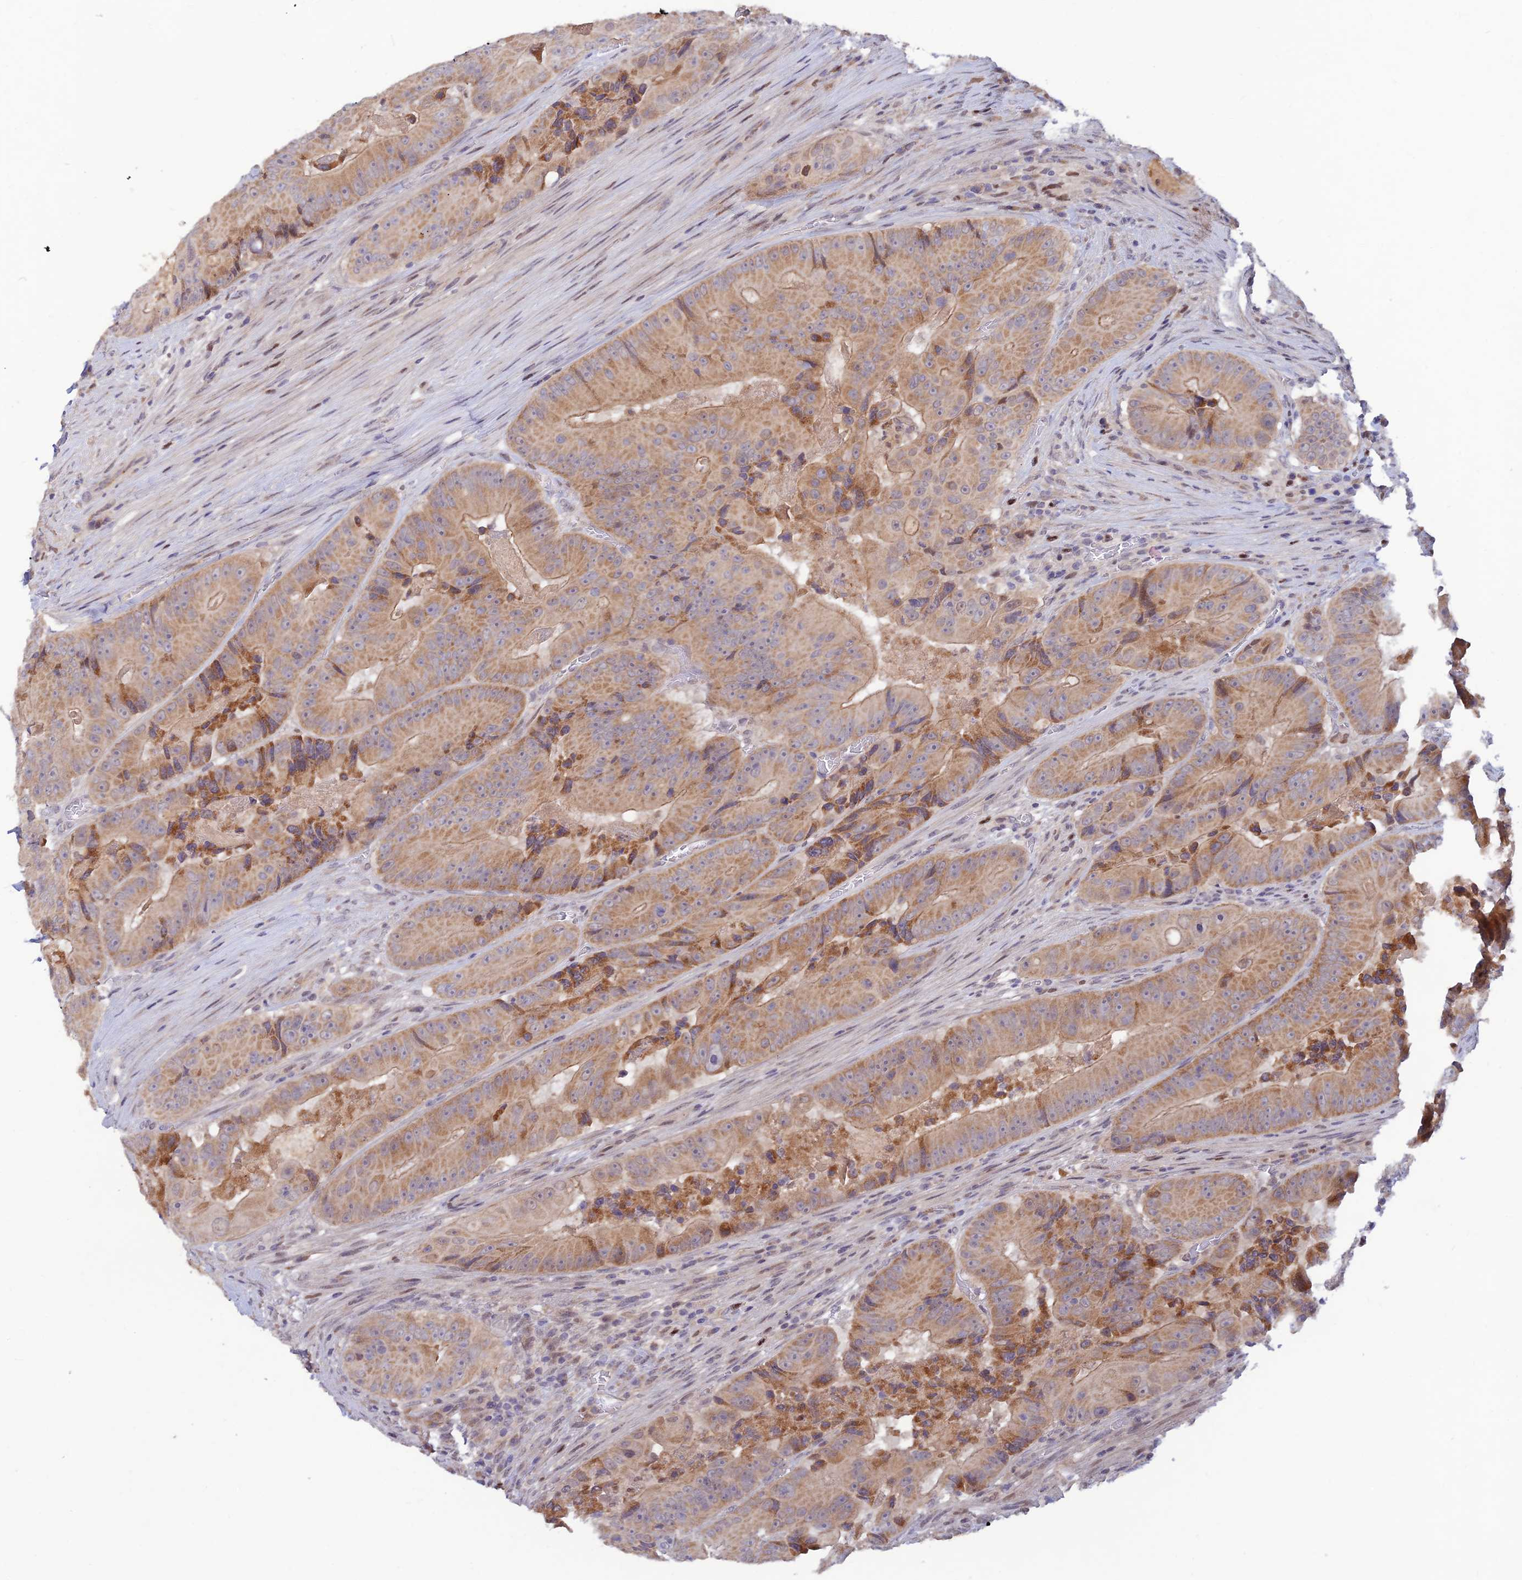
{"staining": {"intensity": "moderate", "quantity": ">75%", "location": "cytoplasmic/membranous"}, "tissue": "colorectal cancer", "cell_type": "Tumor cells", "image_type": "cancer", "snomed": [{"axis": "morphology", "description": "Adenocarcinoma, NOS"}, {"axis": "topography", "description": "Colon"}], "caption": "Moderate cytoplasmic/membranous protein staining is identified in about >75% of tumor cells in colorectal cancer (adenocarcinoma).", "gene": "FASTKD5", "patient": {"sex": "female", "age": 86}}